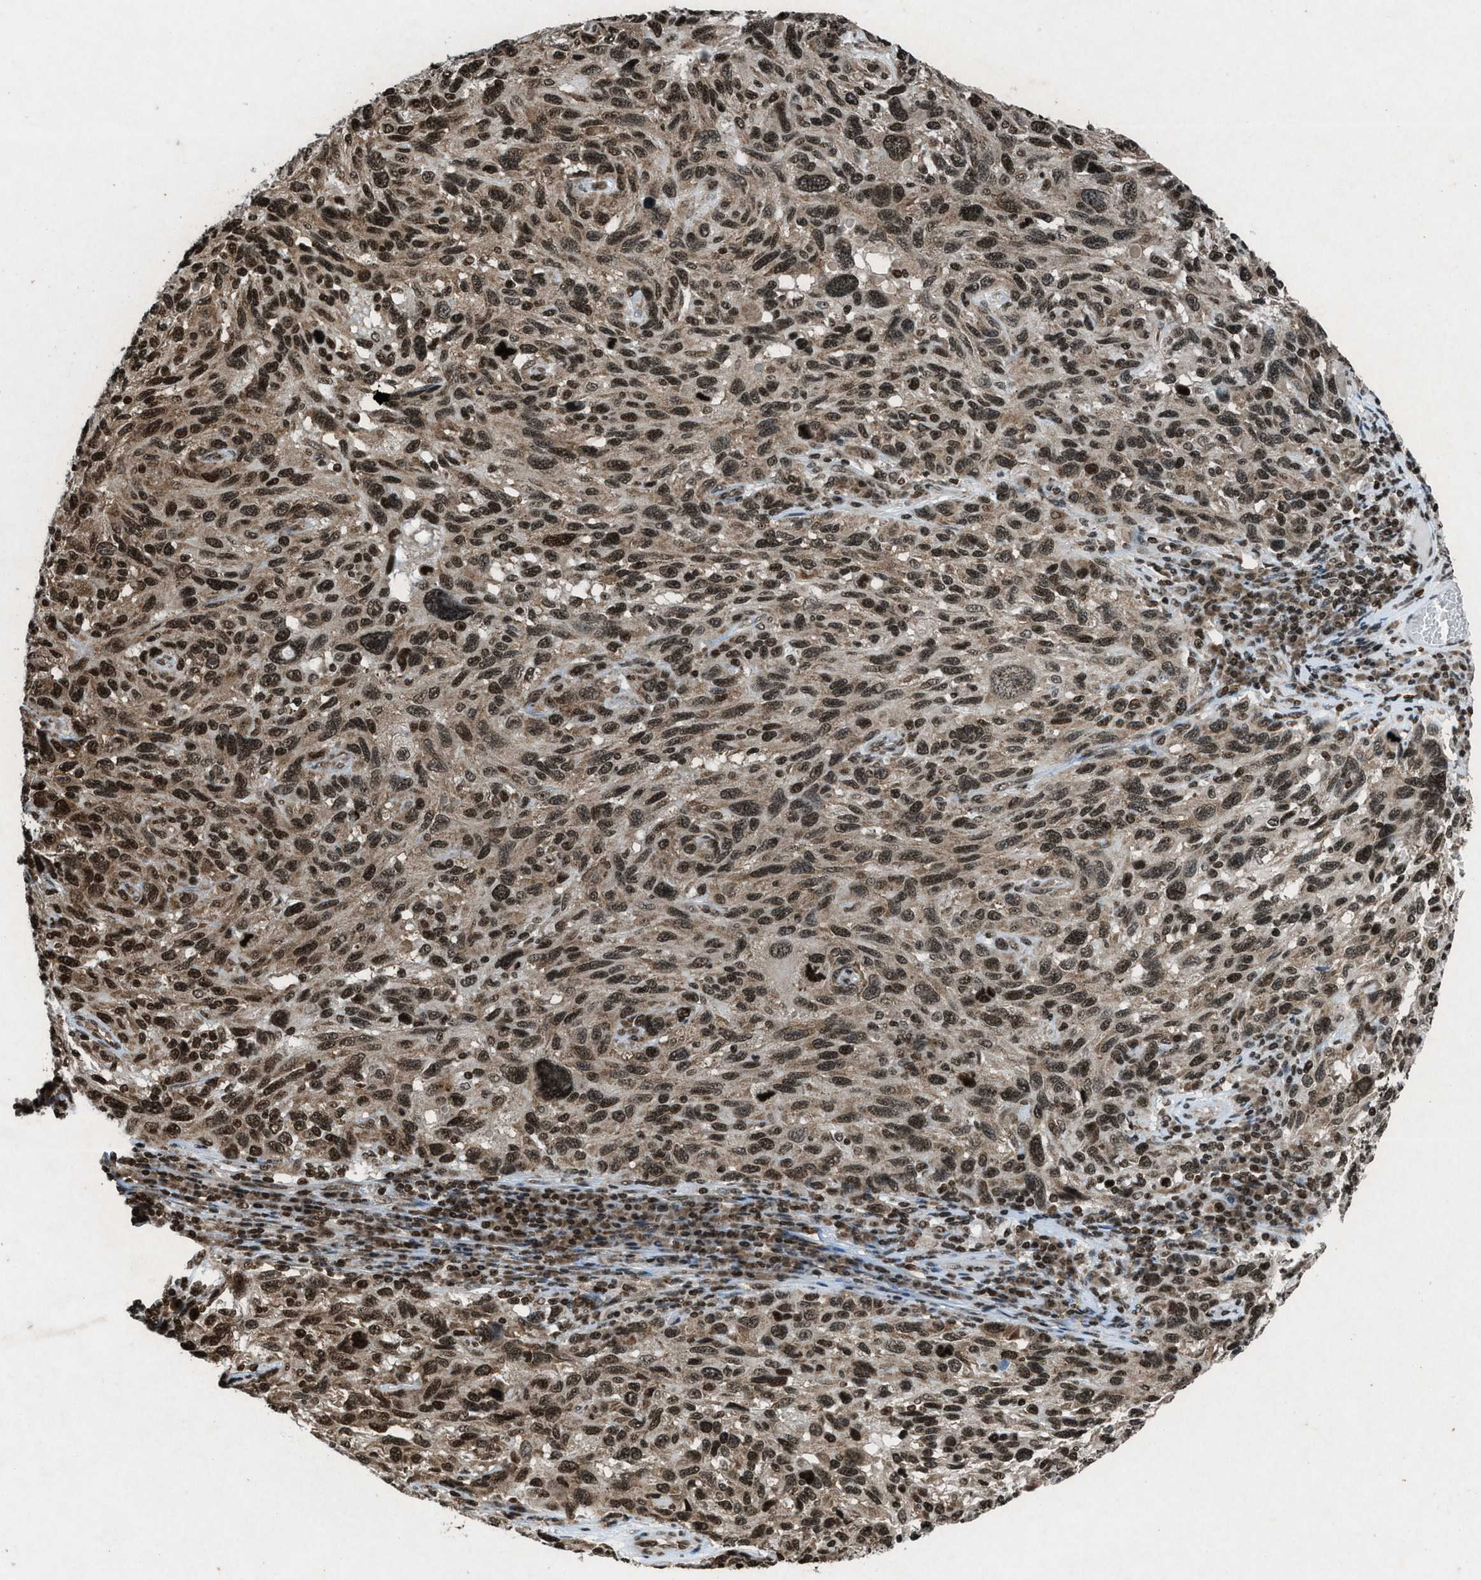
{"staining": {"intensity": "moderate", "quantity": ">75%", "location": "cytoplasmic/membranous,nuclear"}, "tissue": "melanoma", "cell_type": "Tumor cells", "image_type": "cancer", "snomed": [{"axis": "morphology", "description": "Malignant melanoma, NOS"}, {"axis": "topography", "description": "Skin"}], "caption": "DAB immunohistochemical staining of melanoma displays moderate cytoplasmic/membranous and nuclear protein positivity in about >75% of tumor cells.", "gene": "NXF1", "patient": {"sex": "male", "age": 53}}